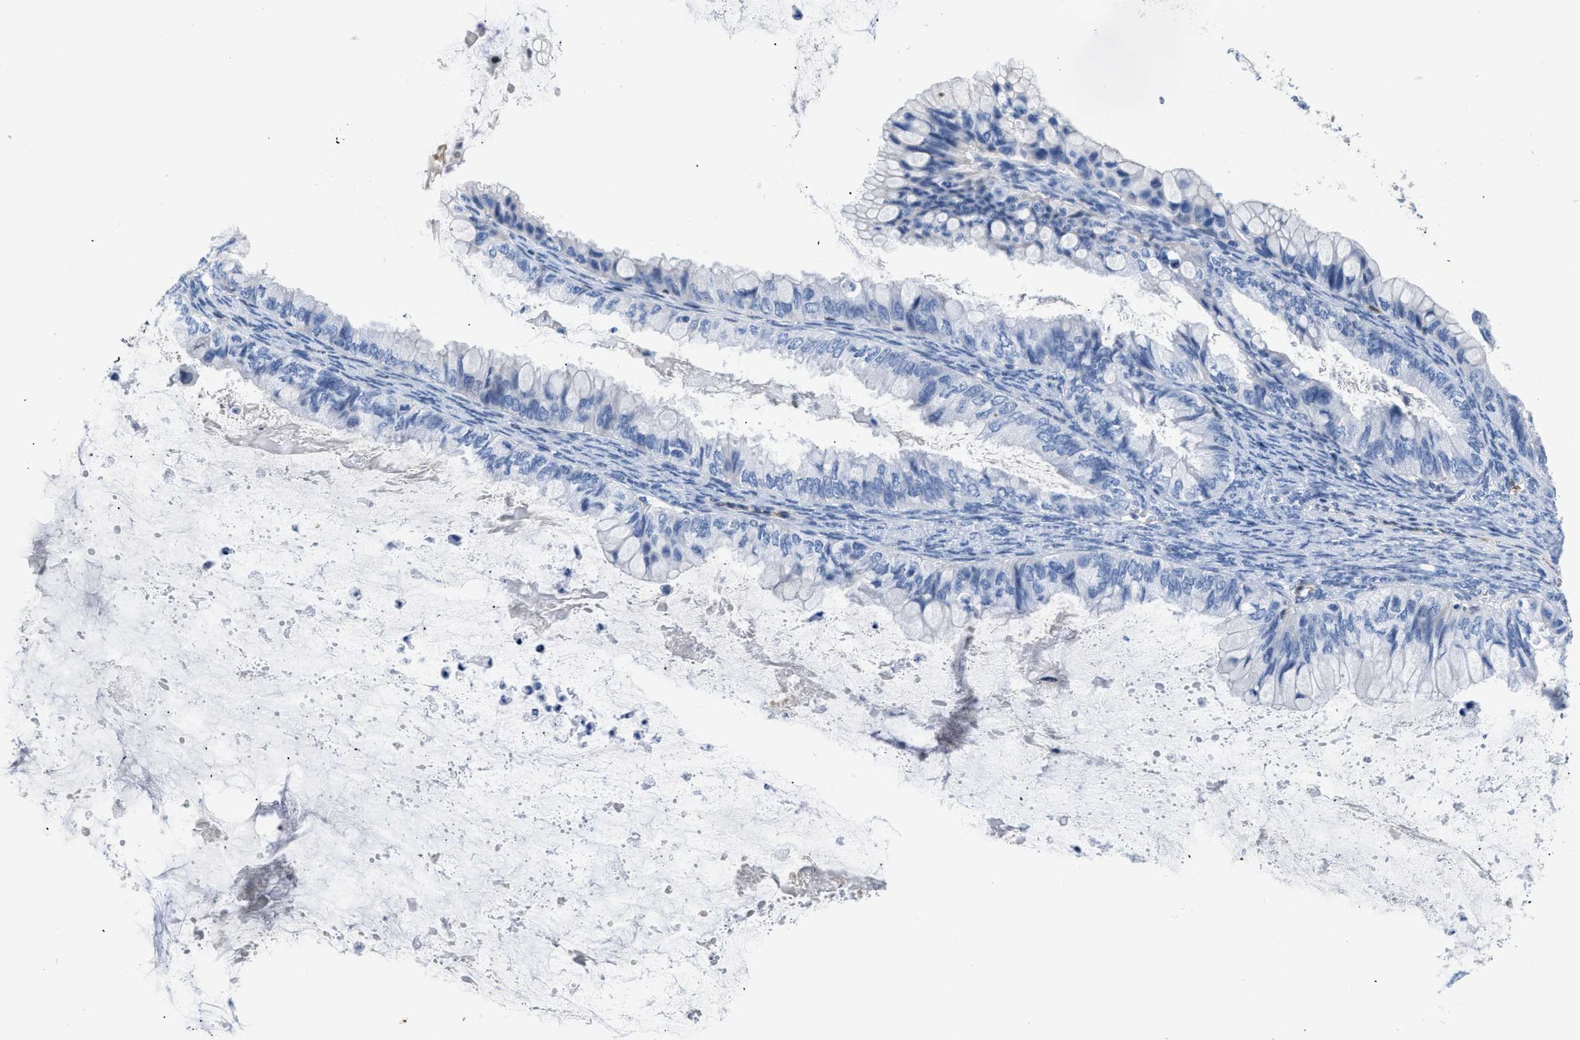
{"staining": {"intensity": "negative", "quantity": "none", "location": "none"}, "tissue": "ovarian cancer", "cell_type": "Tumor cells", "image_type": "cancer", "snomed": [{"axis": "morphology", "description": "Cystadenocarcinoma, mucinous, NOS"}, {"axis": "topography", "description": "Ovary"}], "caption": "Immunohistochemistry histopathology image of neoplastic tissue: mucinous cystadenocarcinoma (ovarian) stained with DAB demonstrates no significant protein expression in tumor cells. The staining was performed using DAB (3,3'-diaminobenzidine) to visualize the protein expression in brown, while the nuclei were stained in blue with hematoxylin (Magnification: 20x).", "gene": "BOLL", "patient": {"sex": "female", "age": 80}}